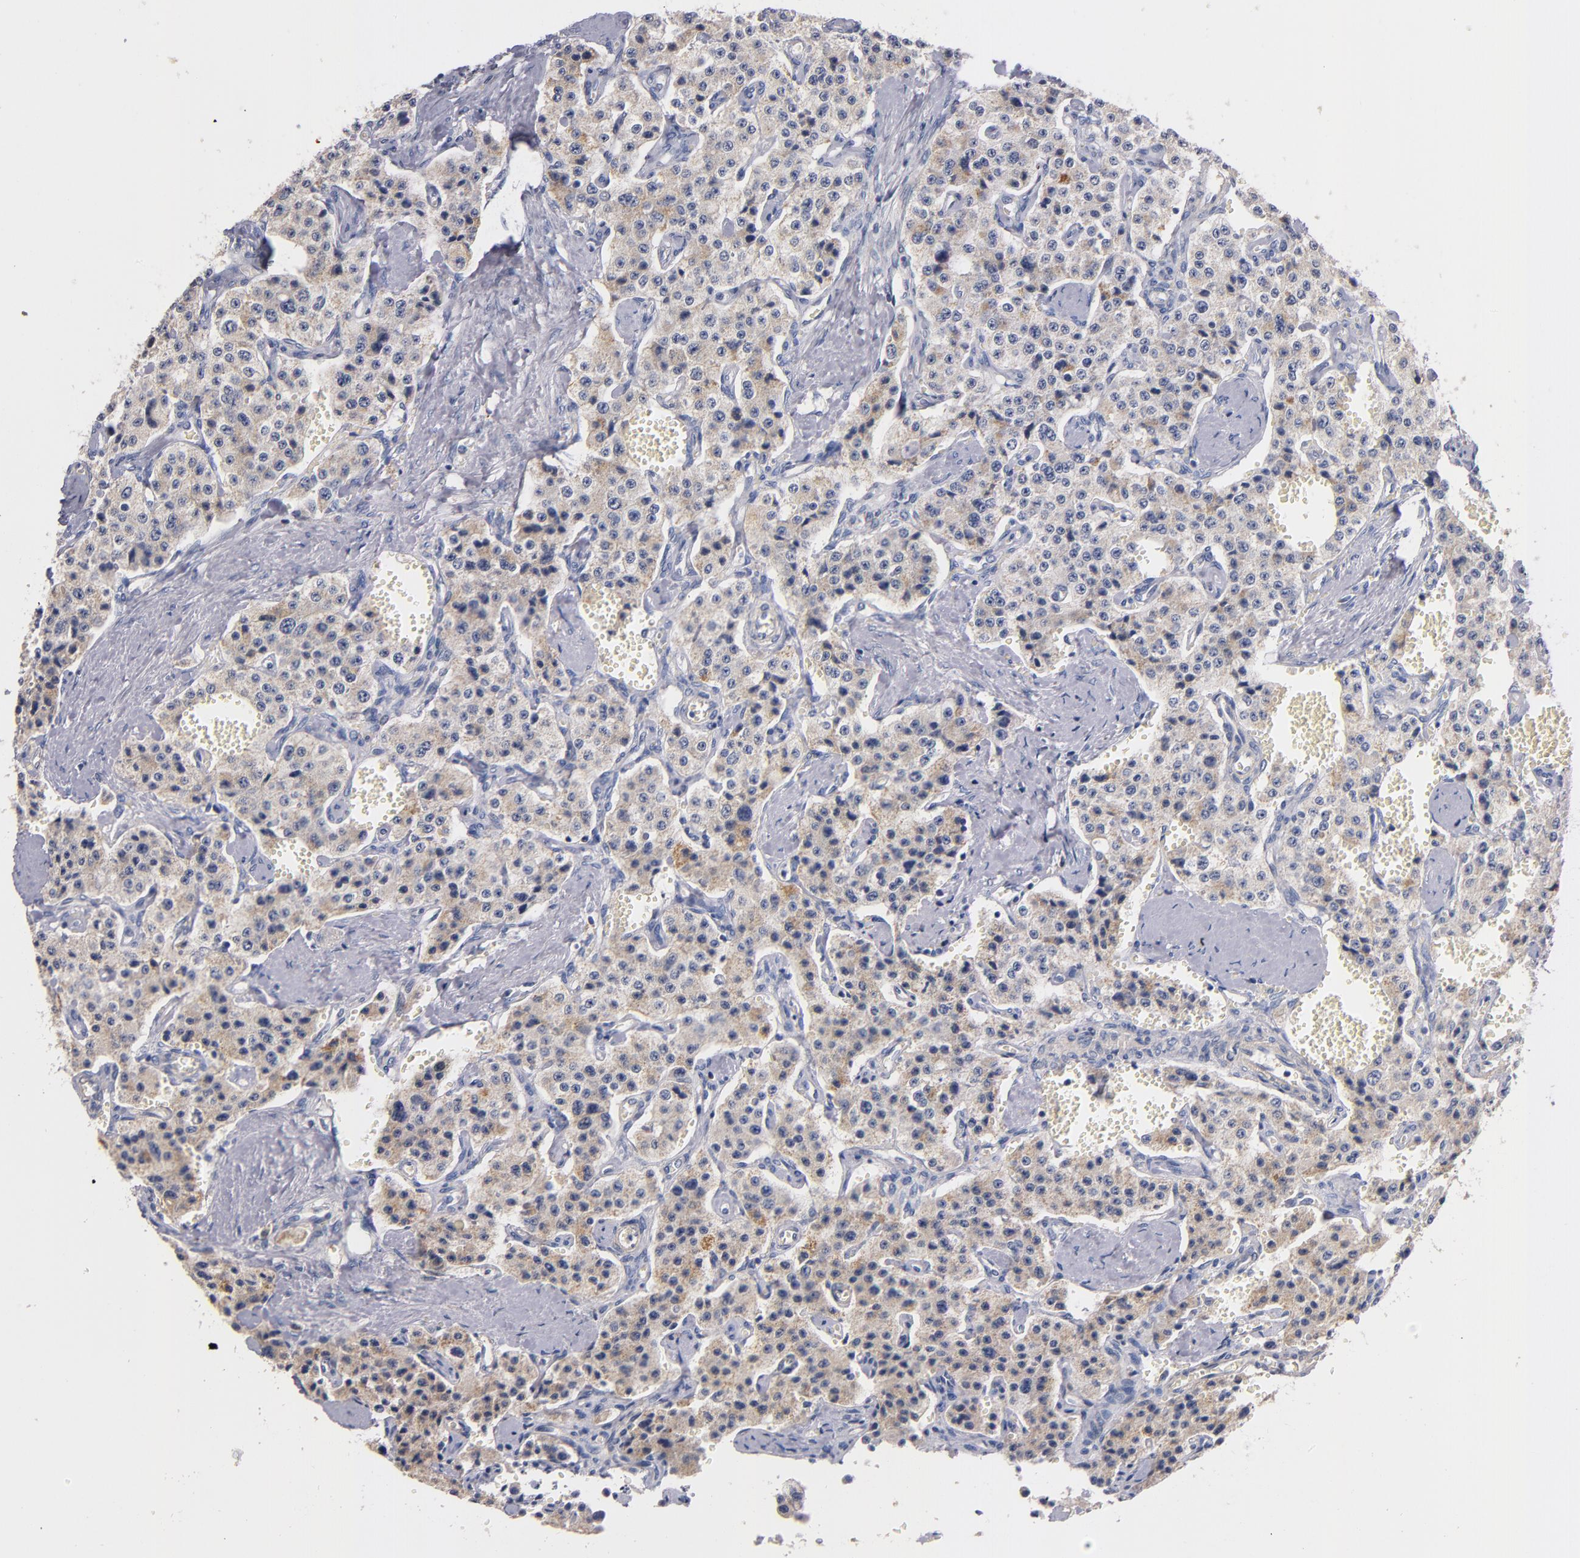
{"staining": {"intensity": "weak", "quantity": ">75%", "location": "cytoplasmic/membranous"}, "tissue": "carcinoid", "cell_type": "Tumor cells", "image_type": "cancer", "snomed": [{"axis": "morphology", "description": "Carcinoid, malignant, NOS"}, {"axis": "topography", "description": "Small intestine"}], "caption": "Immunohistochemistry of human carcinoid reveals low levels of weak cytoplasmic/membranous expression in approximately >75% of tumor cells.", "gene": "CNTNAP2", "patient": {"sex": "male", "age": 52}}